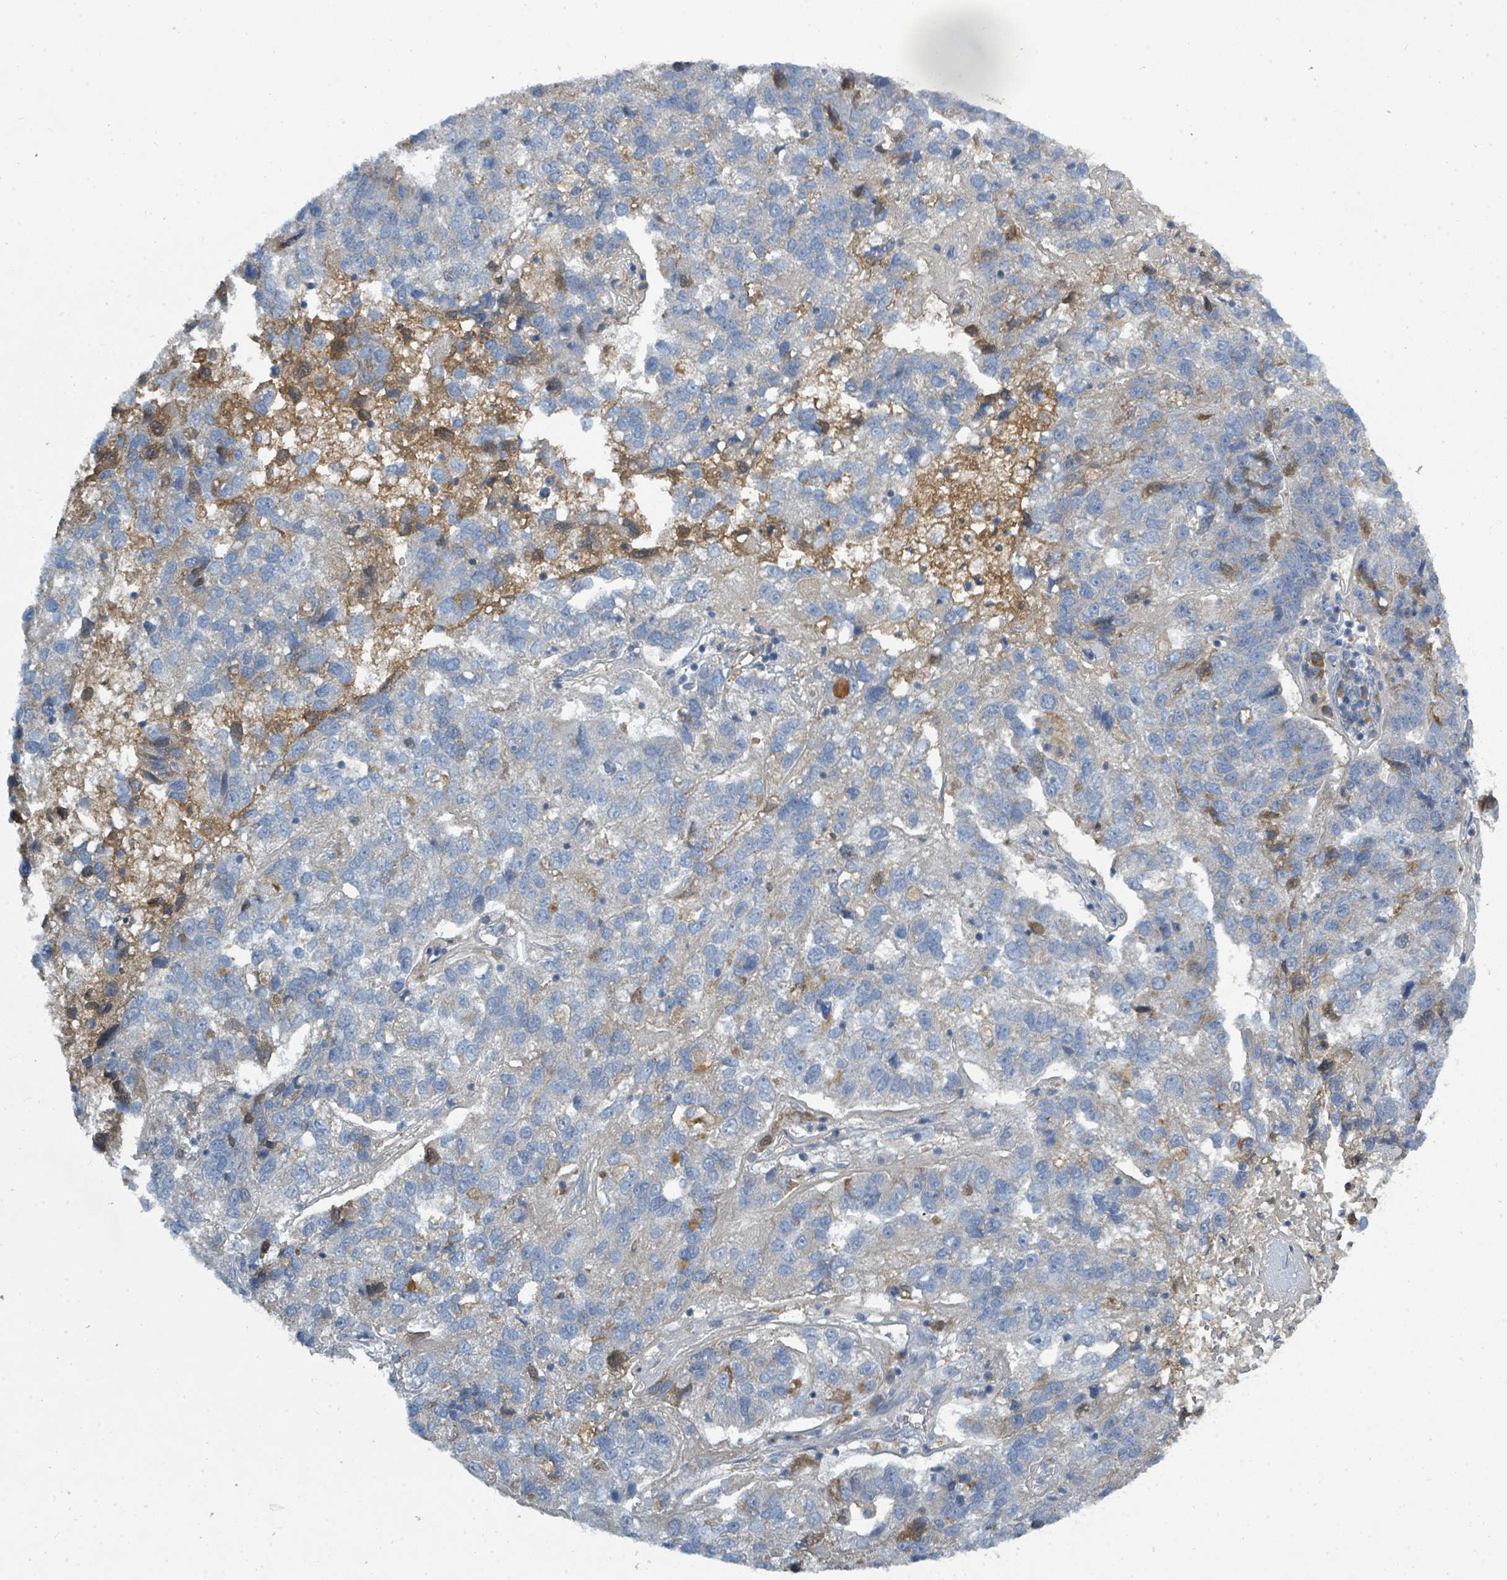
{"staining": {"intensity": "weak", "quantity": "<25%", "location": "cytoplasmic/membranous"}, "tissue": "pancreatic cancer", "cell_type": "Tumor cells", "image_type": "cancer", "snomed": [{"axis": "morphology", "description": "Adenocarcinoma, NOS"}, {"axis": "topography", "description": "Pancreas"}], "caption": "Histopathology image shows no significant protein expression in tumor cells of pancreatic adenocarcinoma.", "gene": "SLC25A23", "patient": {"sex": "female", "age": 61}}